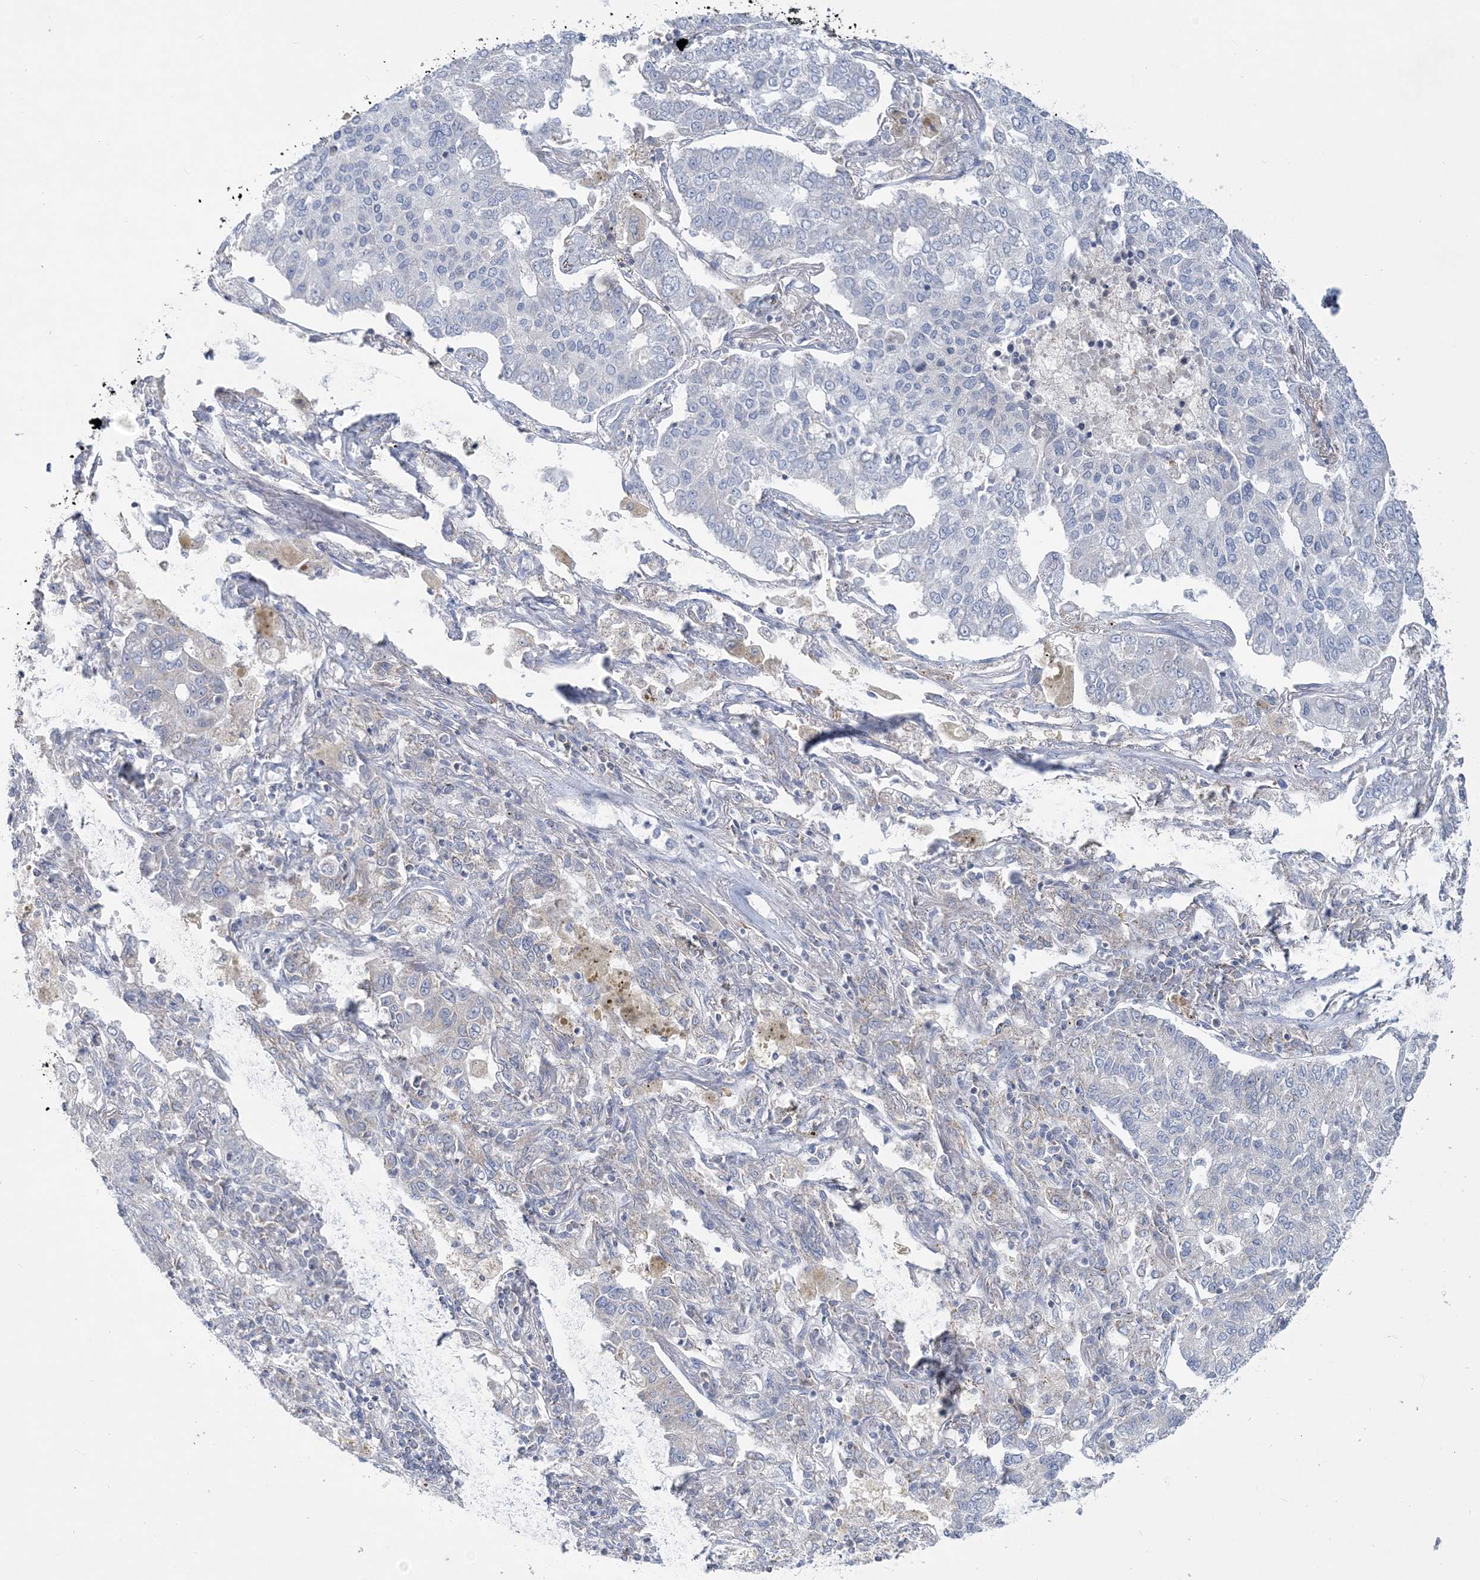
{"staining": {"intensity": "negative", "quantity": "none", "location": "none"}, "tissue": "lung cancer", "cell_type": "Tumor cells", "image_type": "cancer", "snomed": [{"axis": "morphology", "description": "Adenocarcinoma, NOS"}, {"axis": "topography", "description": "Lung"}], "caption": "Lung cancer (adenocarcinoma) was stained to show a protein in brown. There is no significant expression in tumor cells.", "gene": "TBC1D7", "patient": {"sex": "male", "age": 49}}